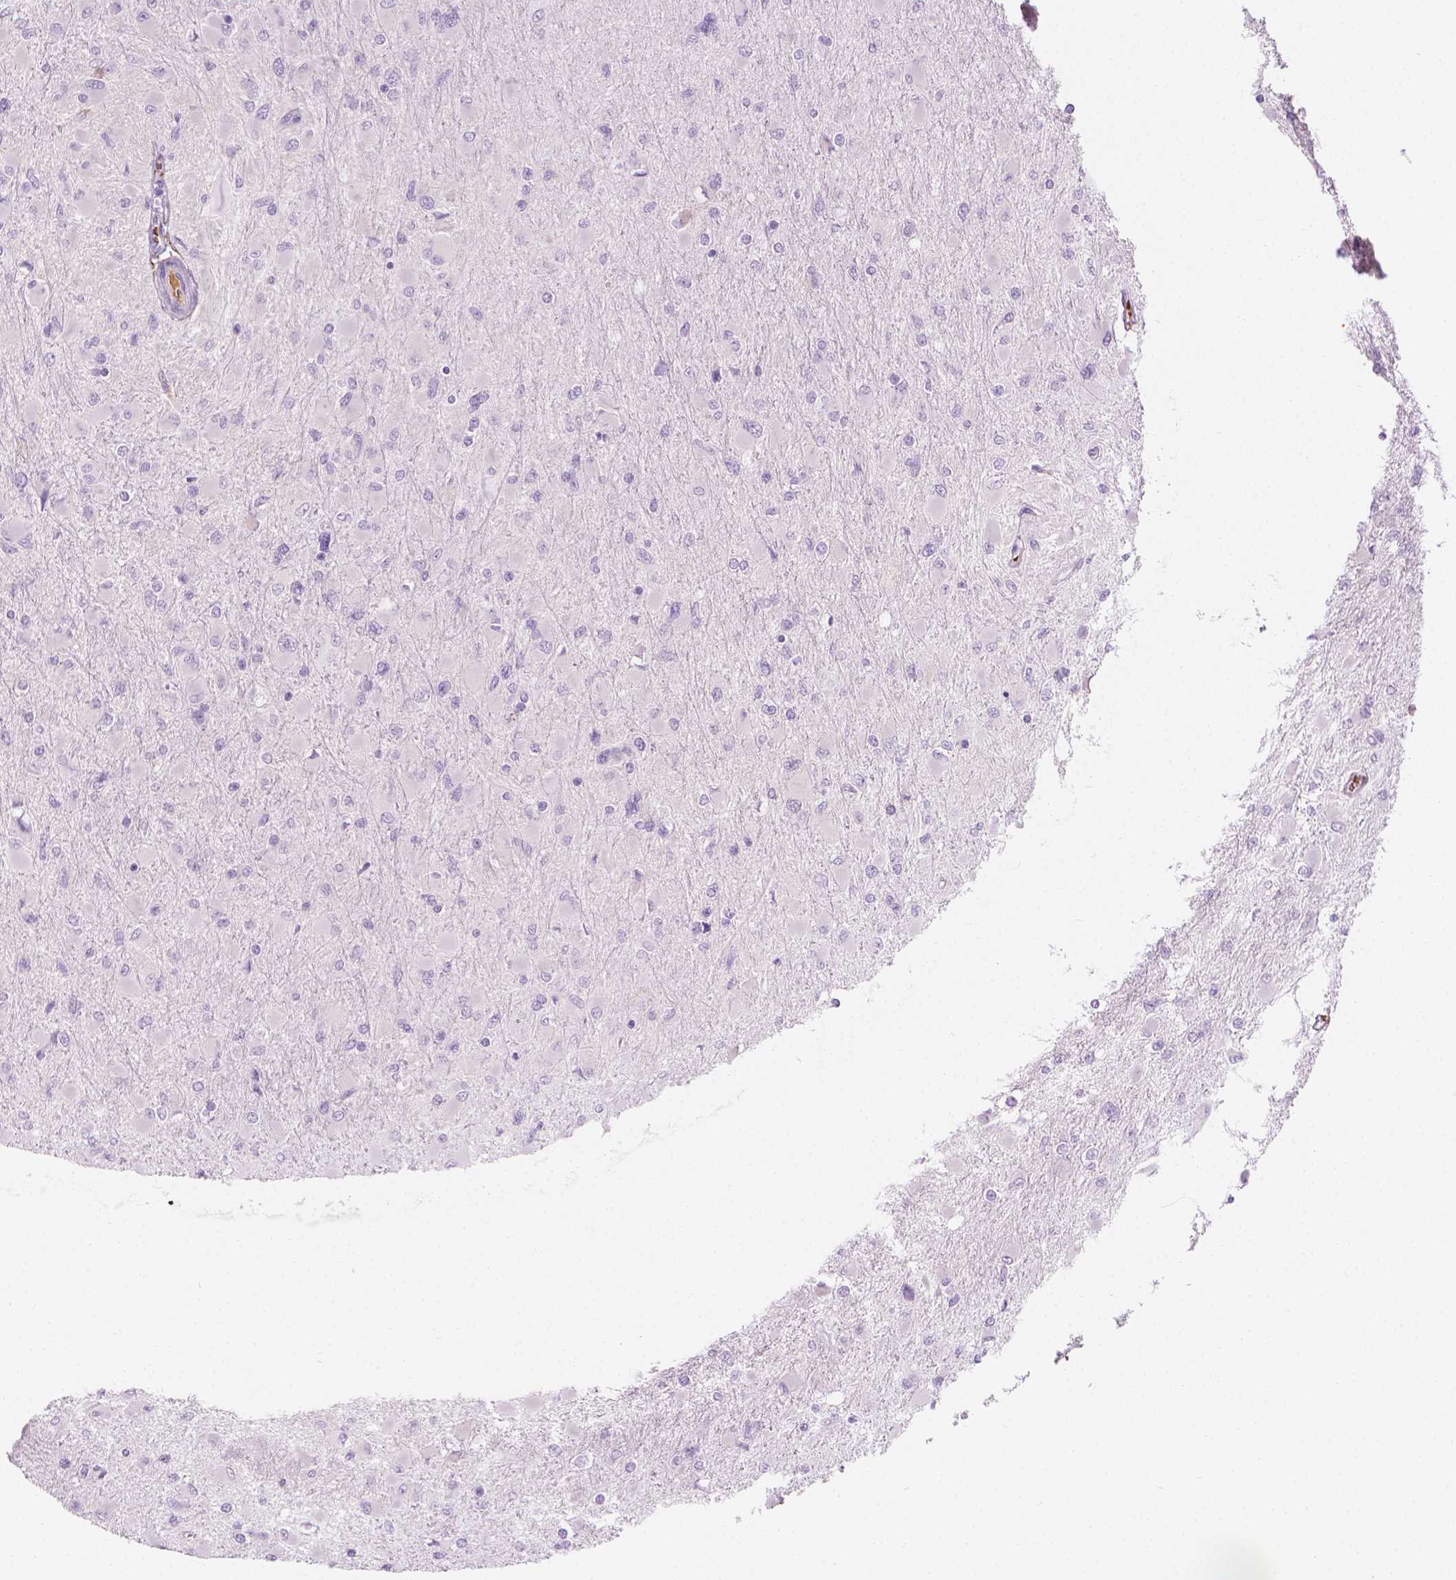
{"staining": {"intensity": "negative", "quantity": "none", "location": "none"}, "tissue": "glioma", "cell_type": "Tumor cells", "image_type": "cancer", "snomed": [{"axis": "morphology", "description": "Glioma, malignant, High grade"}, {"axis": "topography", "description": "Cerebral cortex"}], "caption": "The IHC image has no significant staining in tumor cells of glioma tissue.", "gene": "CES1", "patient": {"sex": "female", "age": 36}}